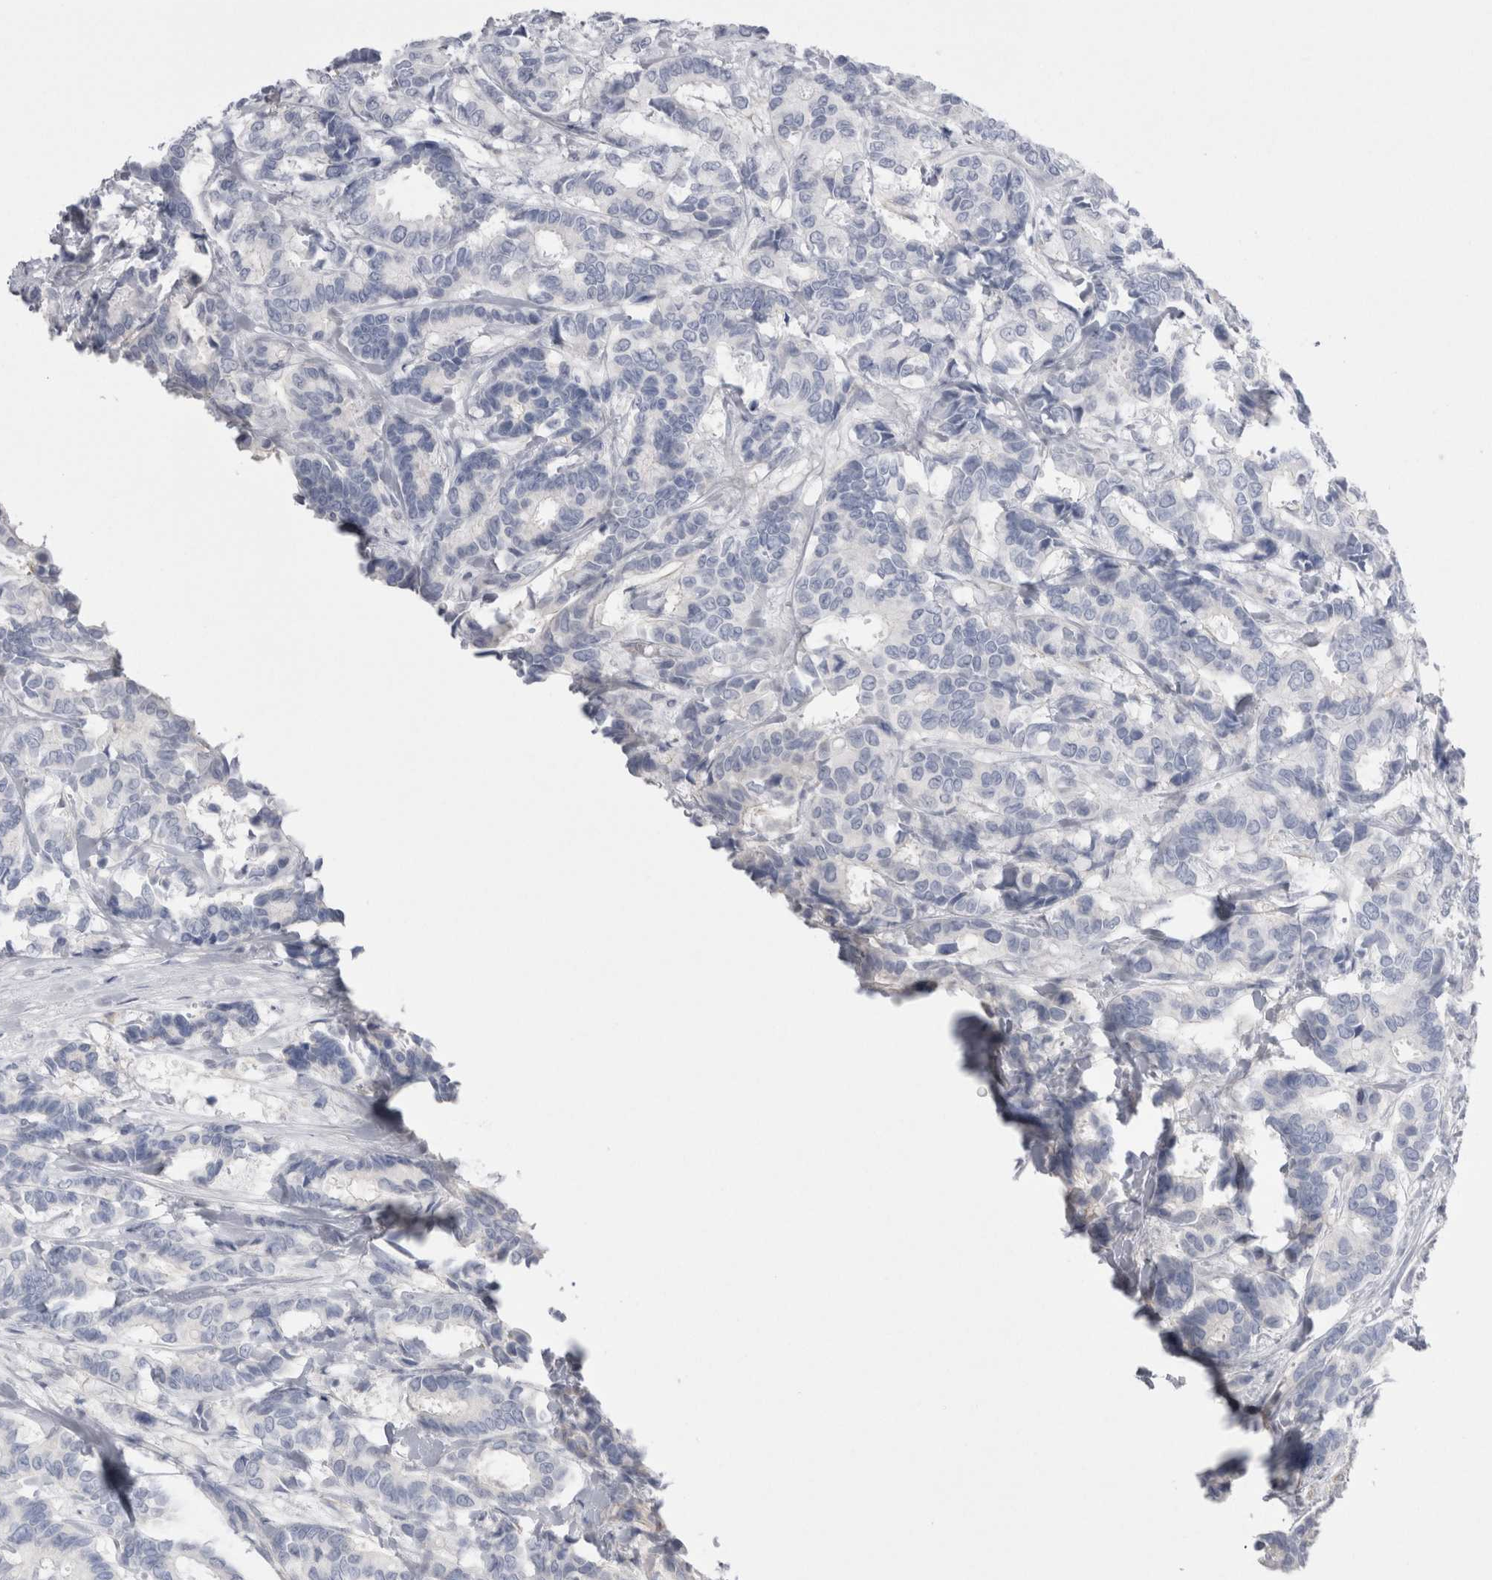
{"staining": {"intensity": "negative", "quantity": "none", "location": "none"}, "tissue": "breast cancer", "cell_type": "Tumor cells", "image_type": "cancer", "snomed": [{"axis": "morphology", "description": "Duct carcinoma"}, {"axis": "topography", "description": "Breast"}], "caption": "A high-resolution image shows immunohistochemistry staining of invasive ductal carcinoma (breast), which shows no significant expression in tumor cells.", "gene": "EPDR1", "patient": {"sex": "female", "age": 87}}